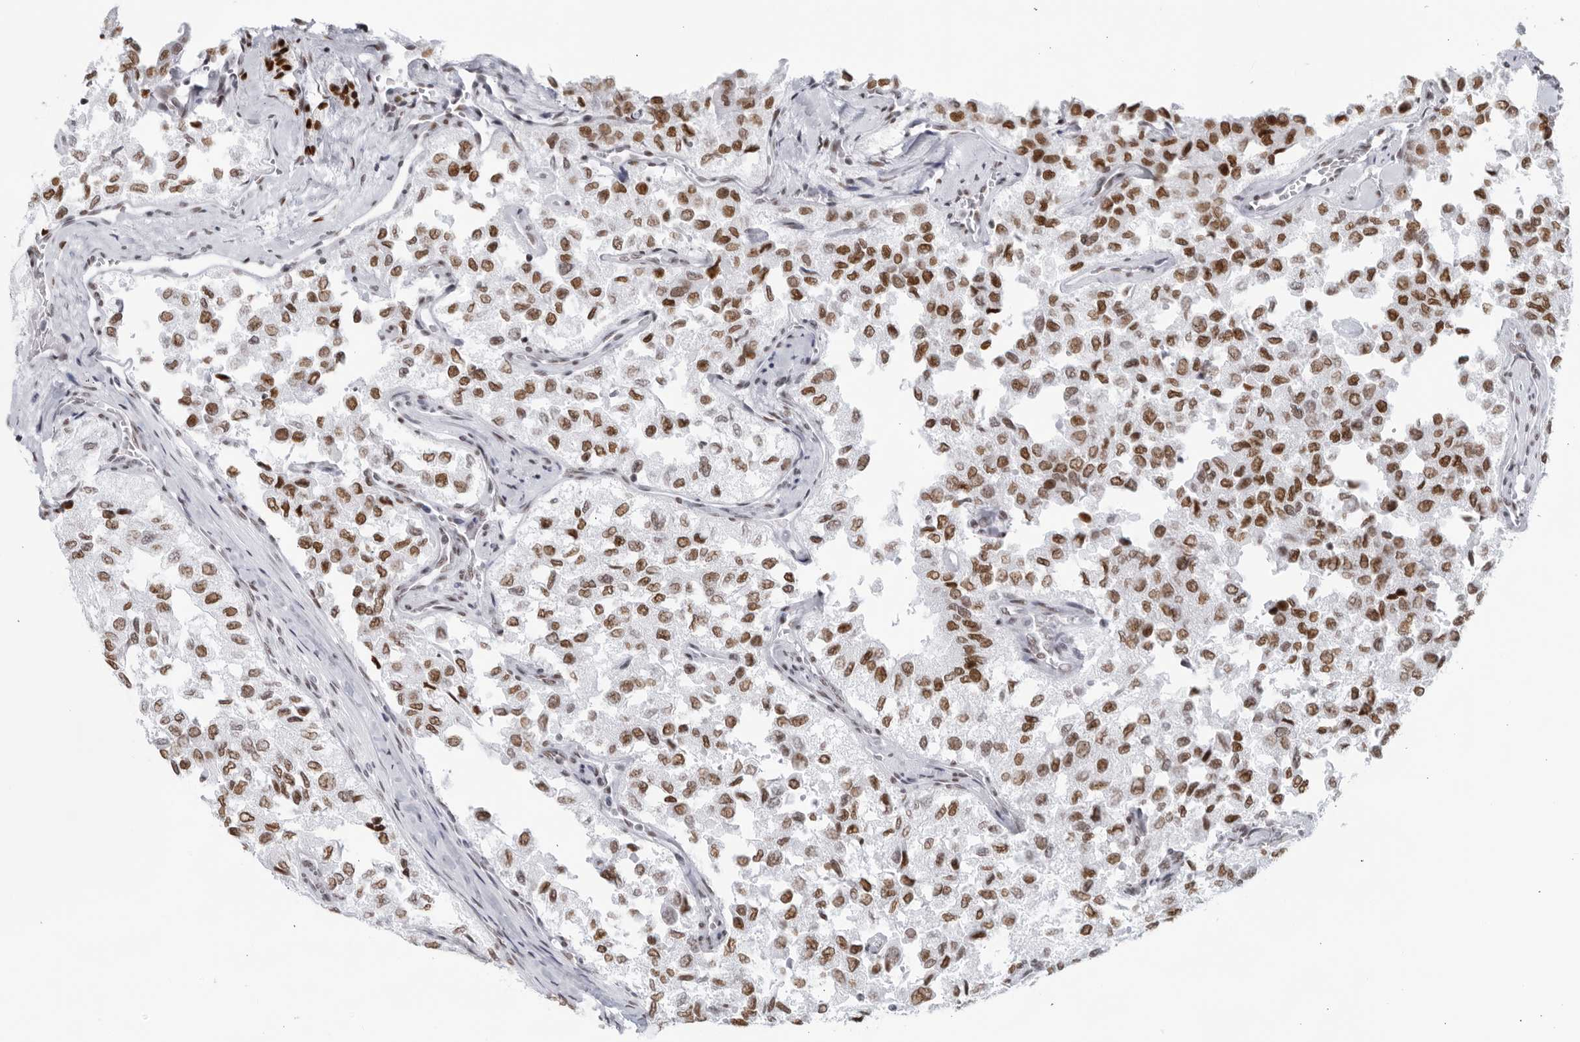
{"staining": {"intensity": "strong", "quantity": ">75%", "location": "nuclear"}, "tissue": "thyroid cancer", "cell_type": "Tumor cells", "image_type": "cancer", "snomed": [{"axis": "morphology", "description": "Follicular adenoma carcinoma, NOS"}, {"axis": "topography", "description": "Thyroid gland"}], "caption": "About >75% of tumor cells in human follicular adenoma carcinoma (thyroid) demonstrate strong nuclear protein staining as visualized by brown immunohistochemical staining.", "gene": "HP1BP3", "patient": {"sex": "male", "age": 75}}